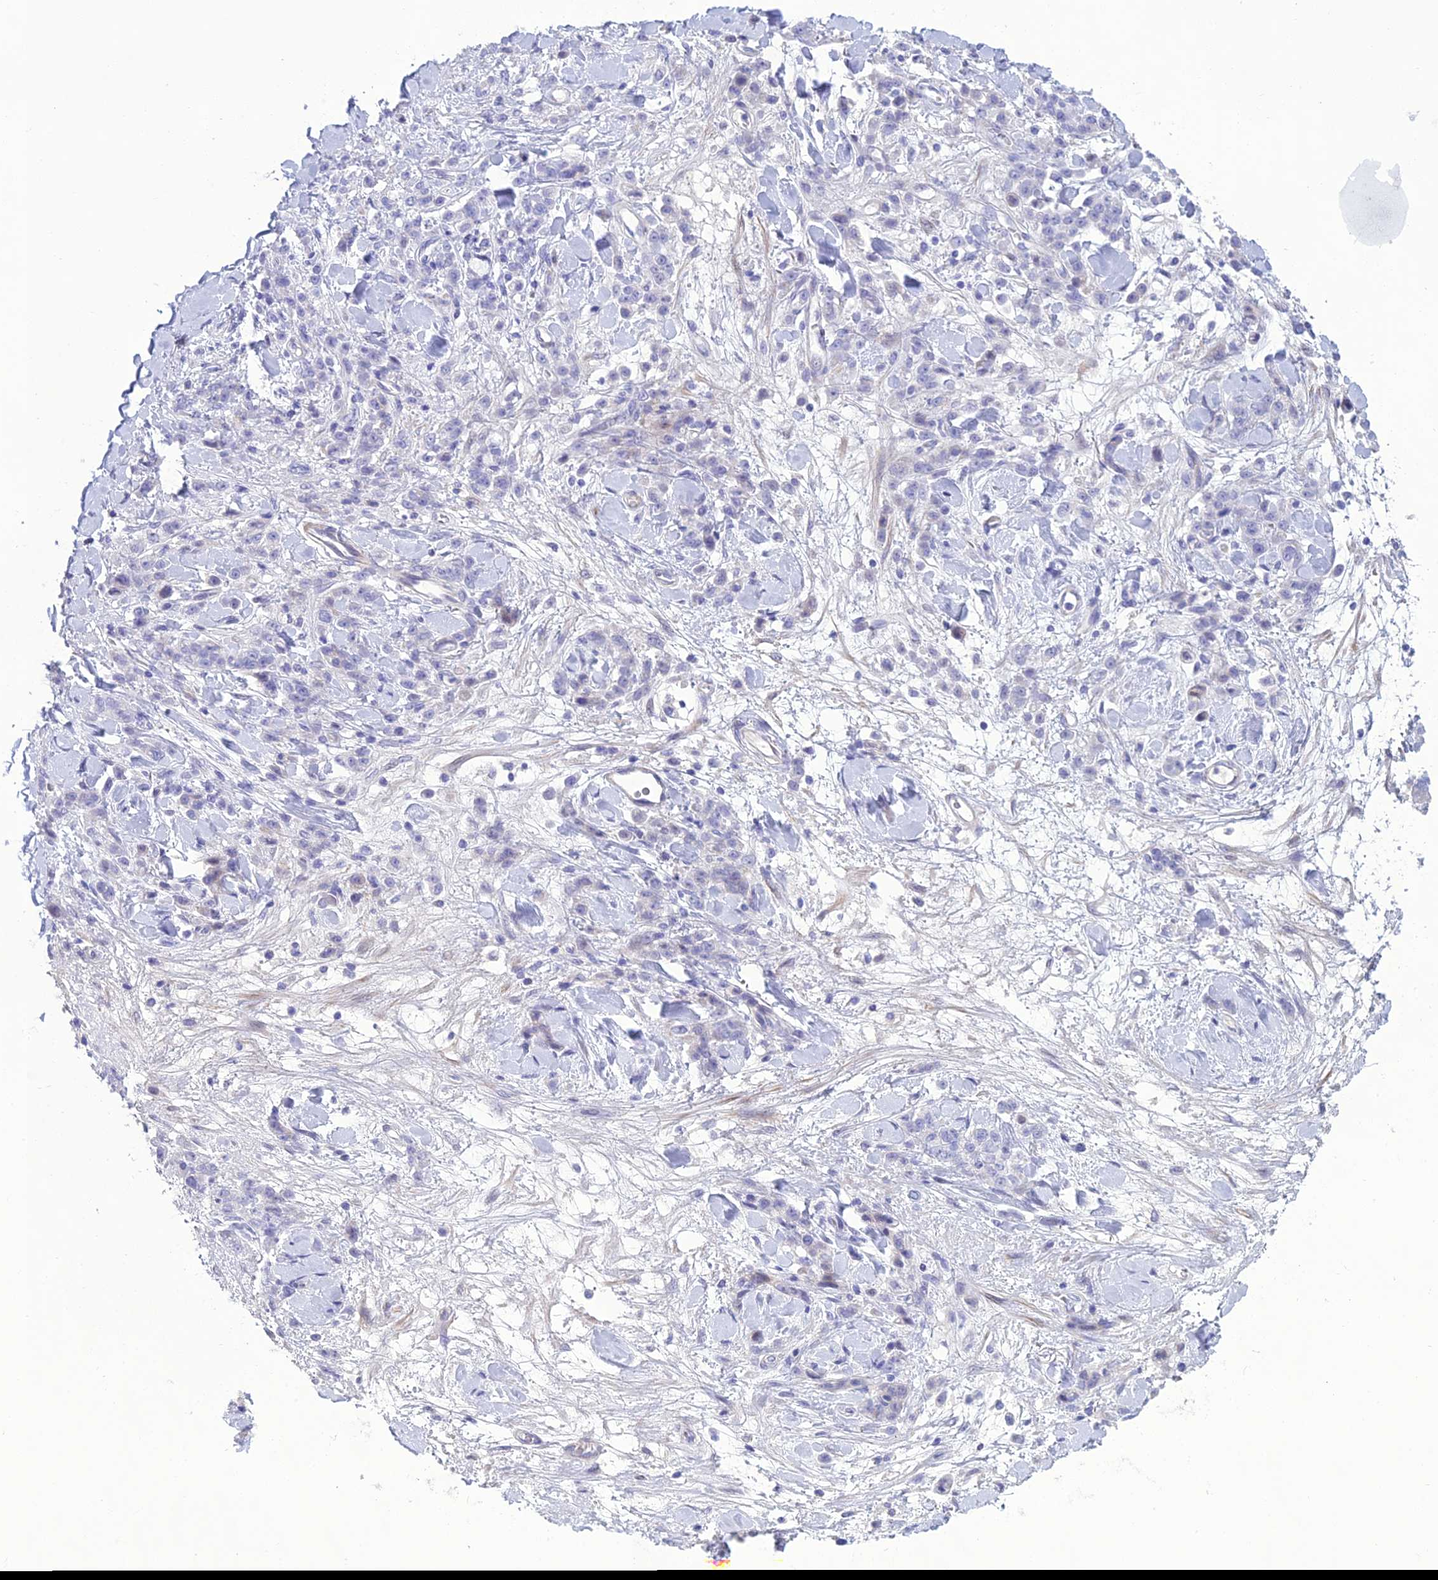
{"staining": {"intensity": "negative", "quantity": "none", "location": "none"}, "tissue": "stomach cancer", "cell_type": "Tumor cells", "image_type": "cancer", "snomed": [{"axis": "morphology", "description": "Normal tissue, NOS"}, {"axis": "morphology", "description": "Adenocarcinoma, NOS"}, {"axis": "topography", "description": "Stomach"}], "caption": "An immunohistochemistry photomicrograph of stomach cancer is shown. There is no staining in tumor cells of stomach cancer.", "gene": "OR56B1", "patient": {"sex": "male", "age": 82}}